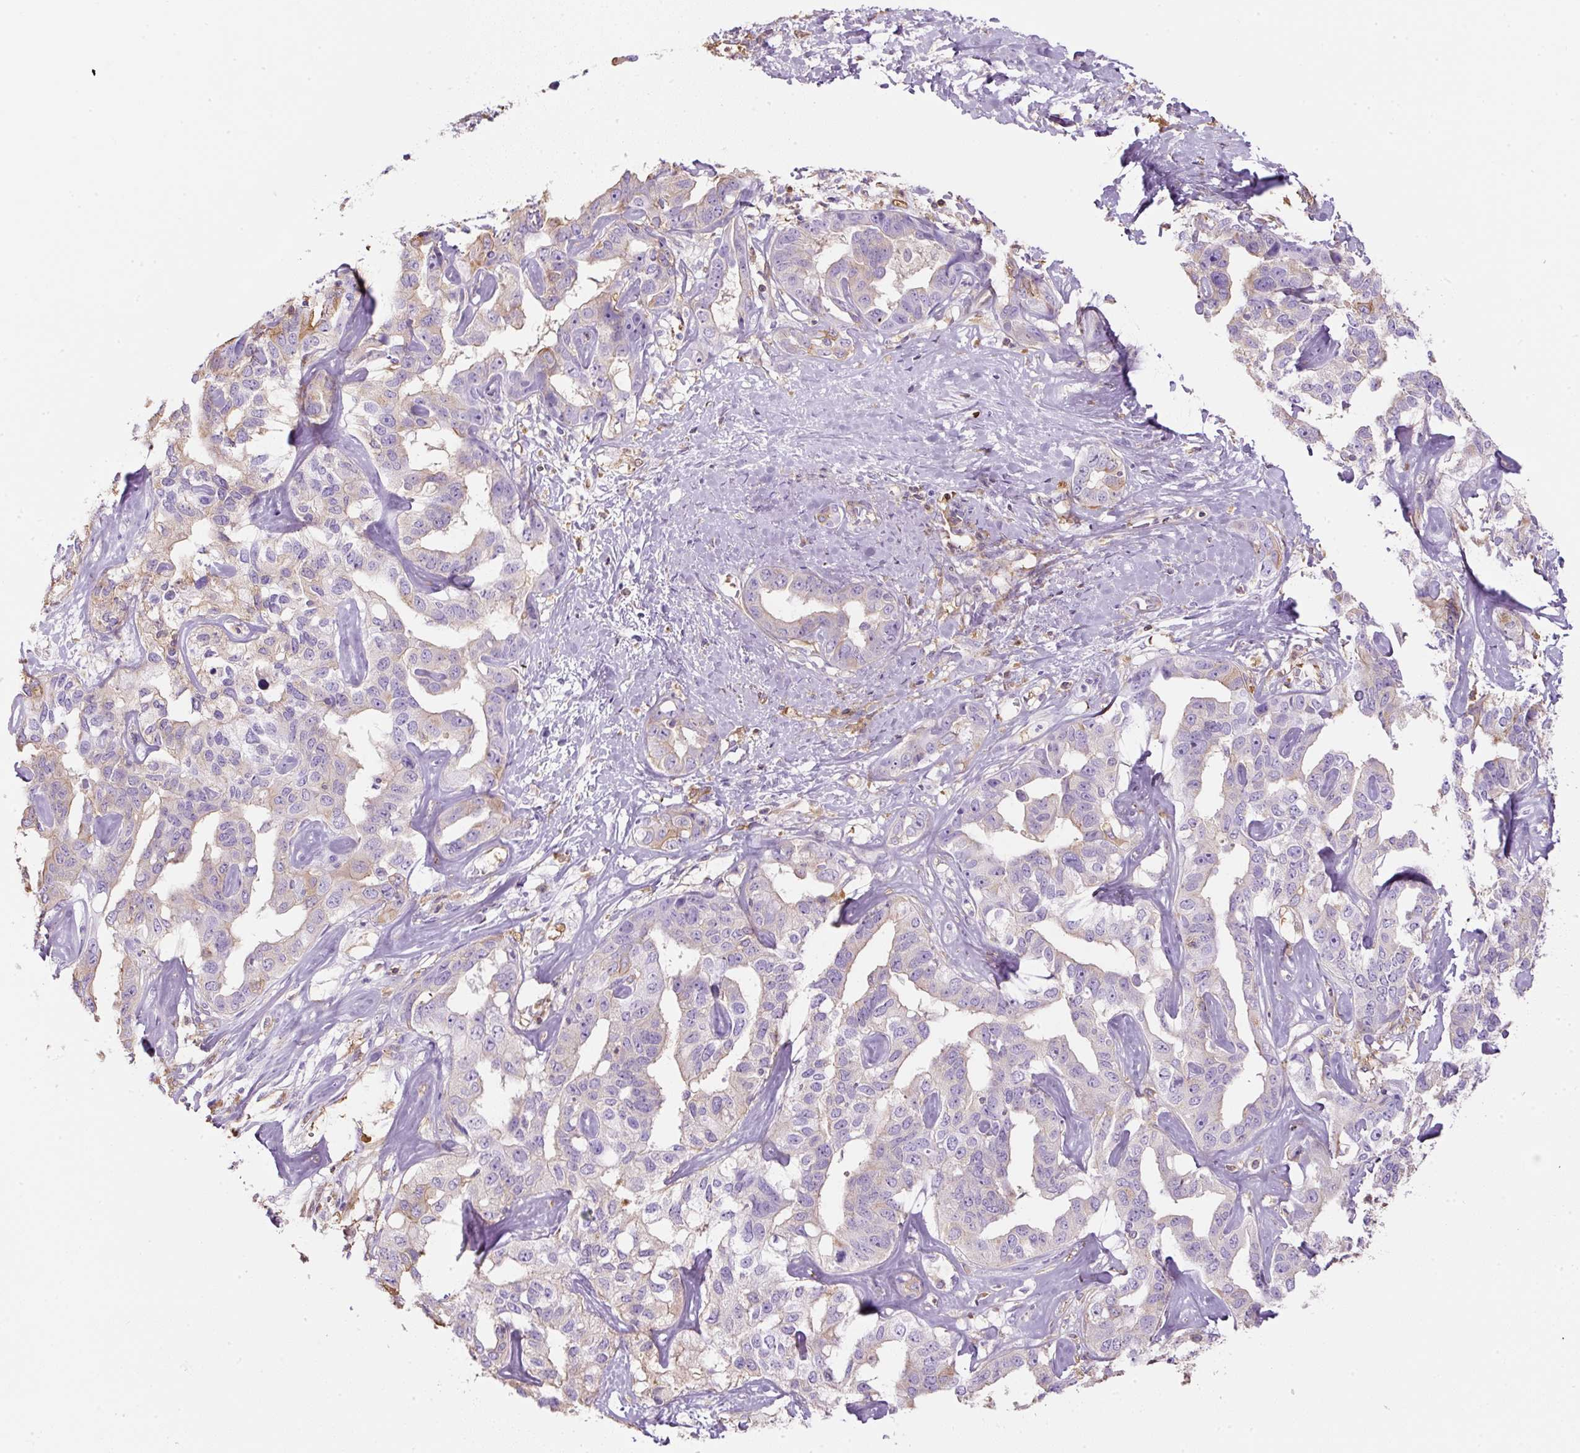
{"staining": {"intensity": "weak", "quantity": "25%-75%", "location": "cytoplasmic/membranous"}, "tissue": "liver cancer", "cell_type": "Tumor cells", "image_type": "cancer", "snomed": [{"axis": "morphology", "description": "Cholangiocarcinoma"}, {"axis": "topography", "description": "Liver"}], "caption": "DAB (3,3'-diaminobenzidine) immunohistochemical staining of human liver cholangiocarcinoma demonstrates weak cytoplasmic/membranous protein staining in about 25%-75% of tumor cells. (brown staining indicates protein expression, while blue staining denotes nuclei).", "gene": "APOA1", "patient": {"sex": "male", "age": 59}}